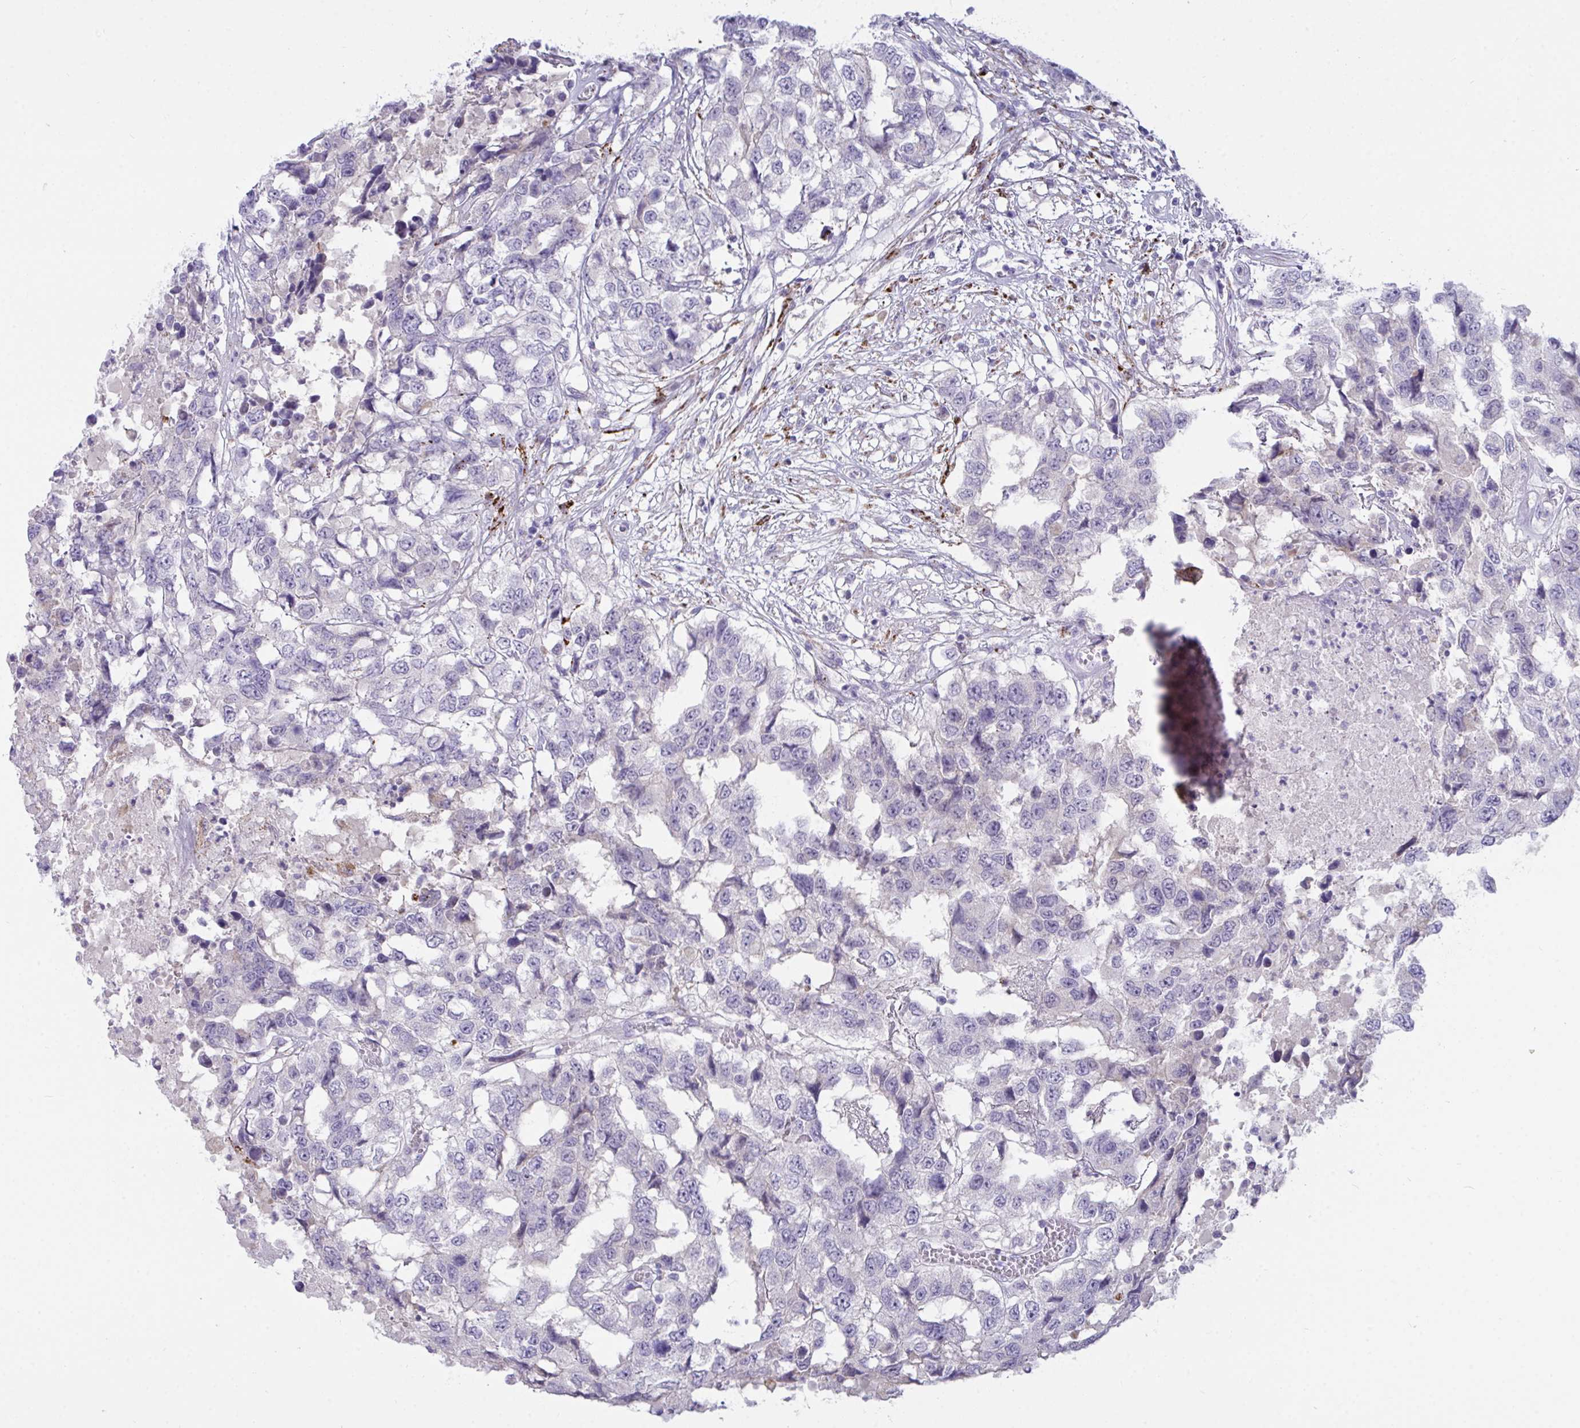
{"staining": {"intensity": "negative", "quantity": "none", "location": "none"}, "tissue": "testis cancer", "cell_type": "Tumor cells", "image_type": "cancer", "snomed": [{"axis": "morphology", "description": "Carcinoma, Embryonal, NOS"}, {"axis": "topography", "description": "Testis"}], "caption": "IHC image of human testis embryonal carcinoma stained for a protein (brown), which displays no expression in tumor cells. (DAB immunohistochemistry (IHC) visualized using brightfield microscopy, high magnification).", "gene": "SEMA6B", "patient": {"sex": "male", "age": 83}}